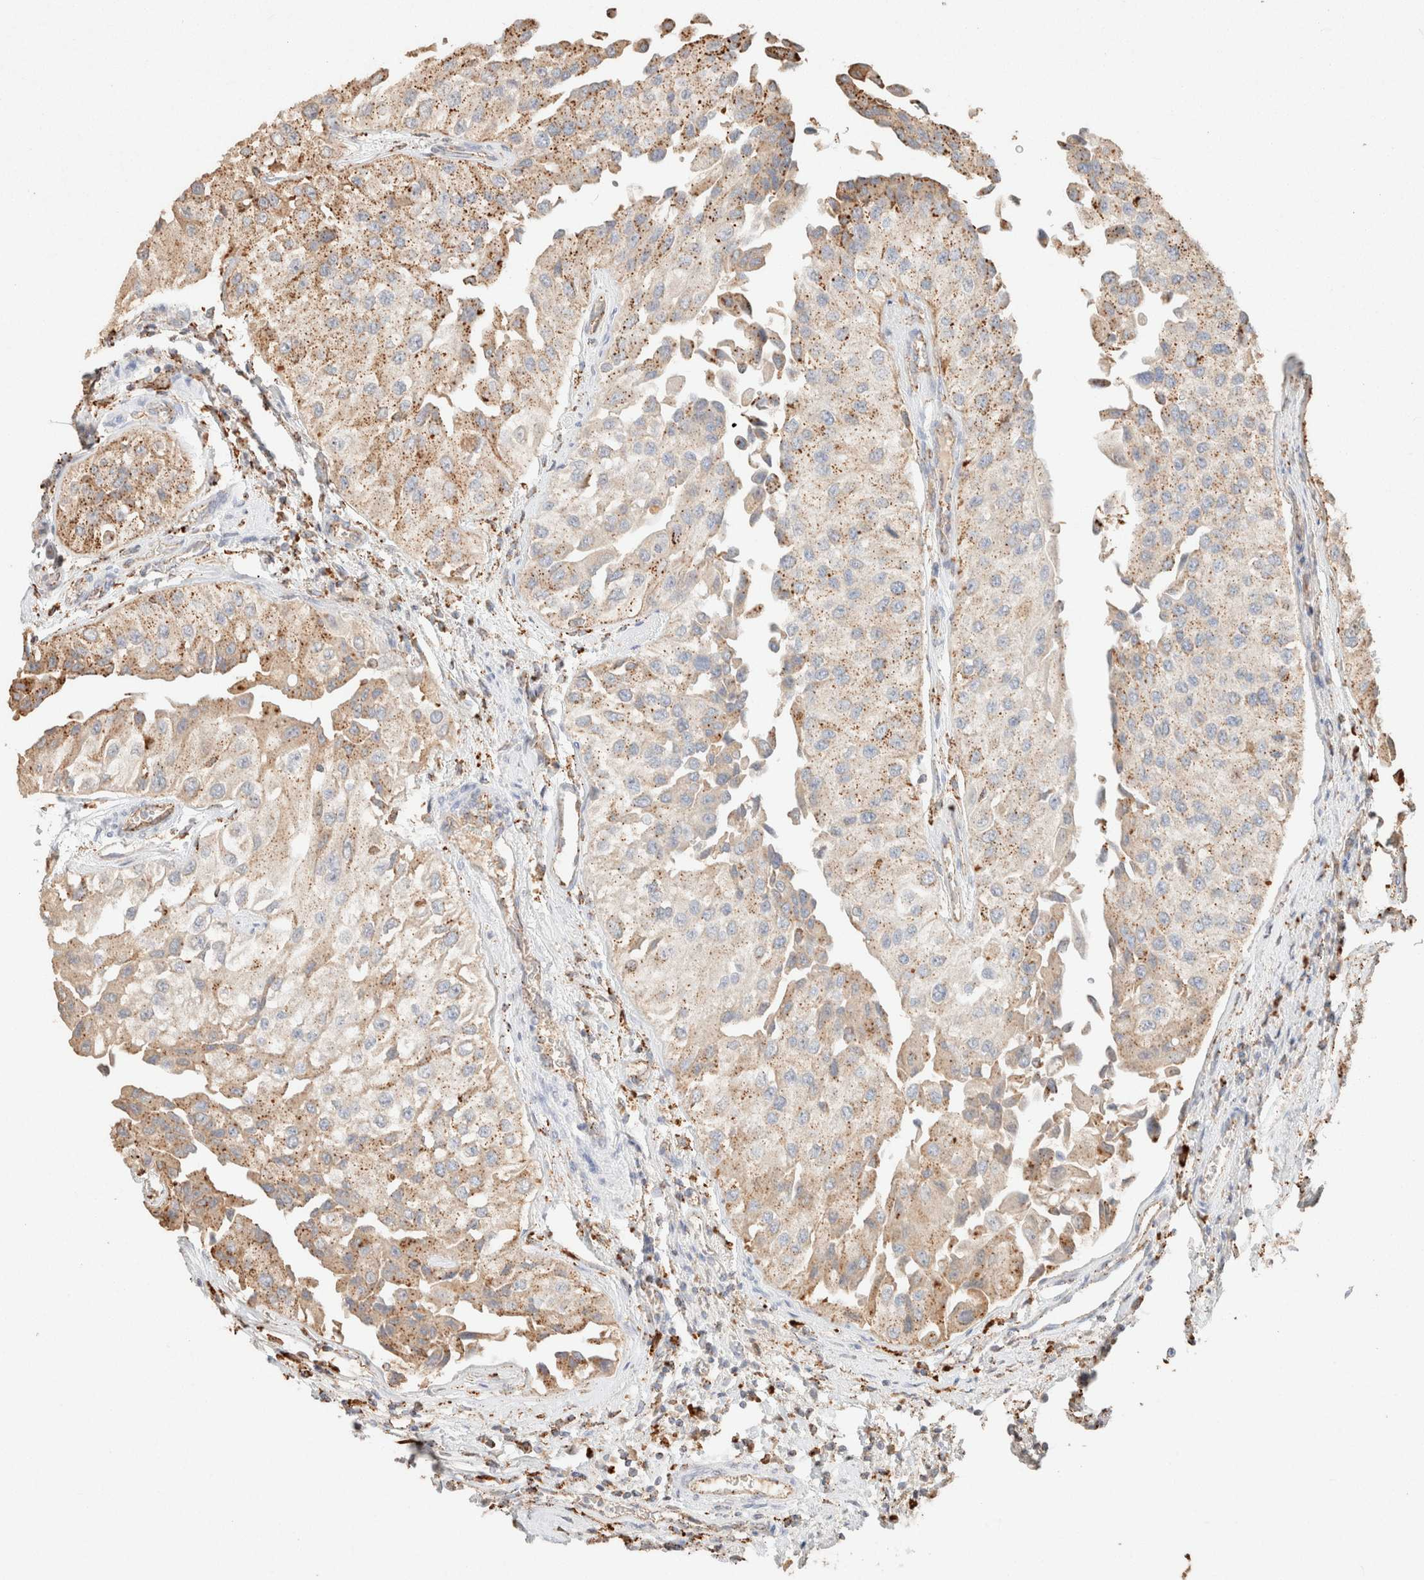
{"staining": {"intensity": "moderate", "quantity": ">75%", "location": "cytoplasmic/membranous"}, "tissue": "urothelial cancer", "cell_type": "Tumor cells", "image_type": "cancer", "snomed": [{"axis": "morphology", "description": "Urothelial carcinoma, High grade"}, {"axis": "topography", "description": "Kidney"}, {"axis": "topography", "description": "Urinary bladder"}], "caption": "Immunohistochemical staining of urothelial cancer demonstrates medium levels of moderate cytoplasmic/membranous staining in about >75% of tumor cells.", "gene": "CTSC", "patient": {"sex": "male", "age": 77}}